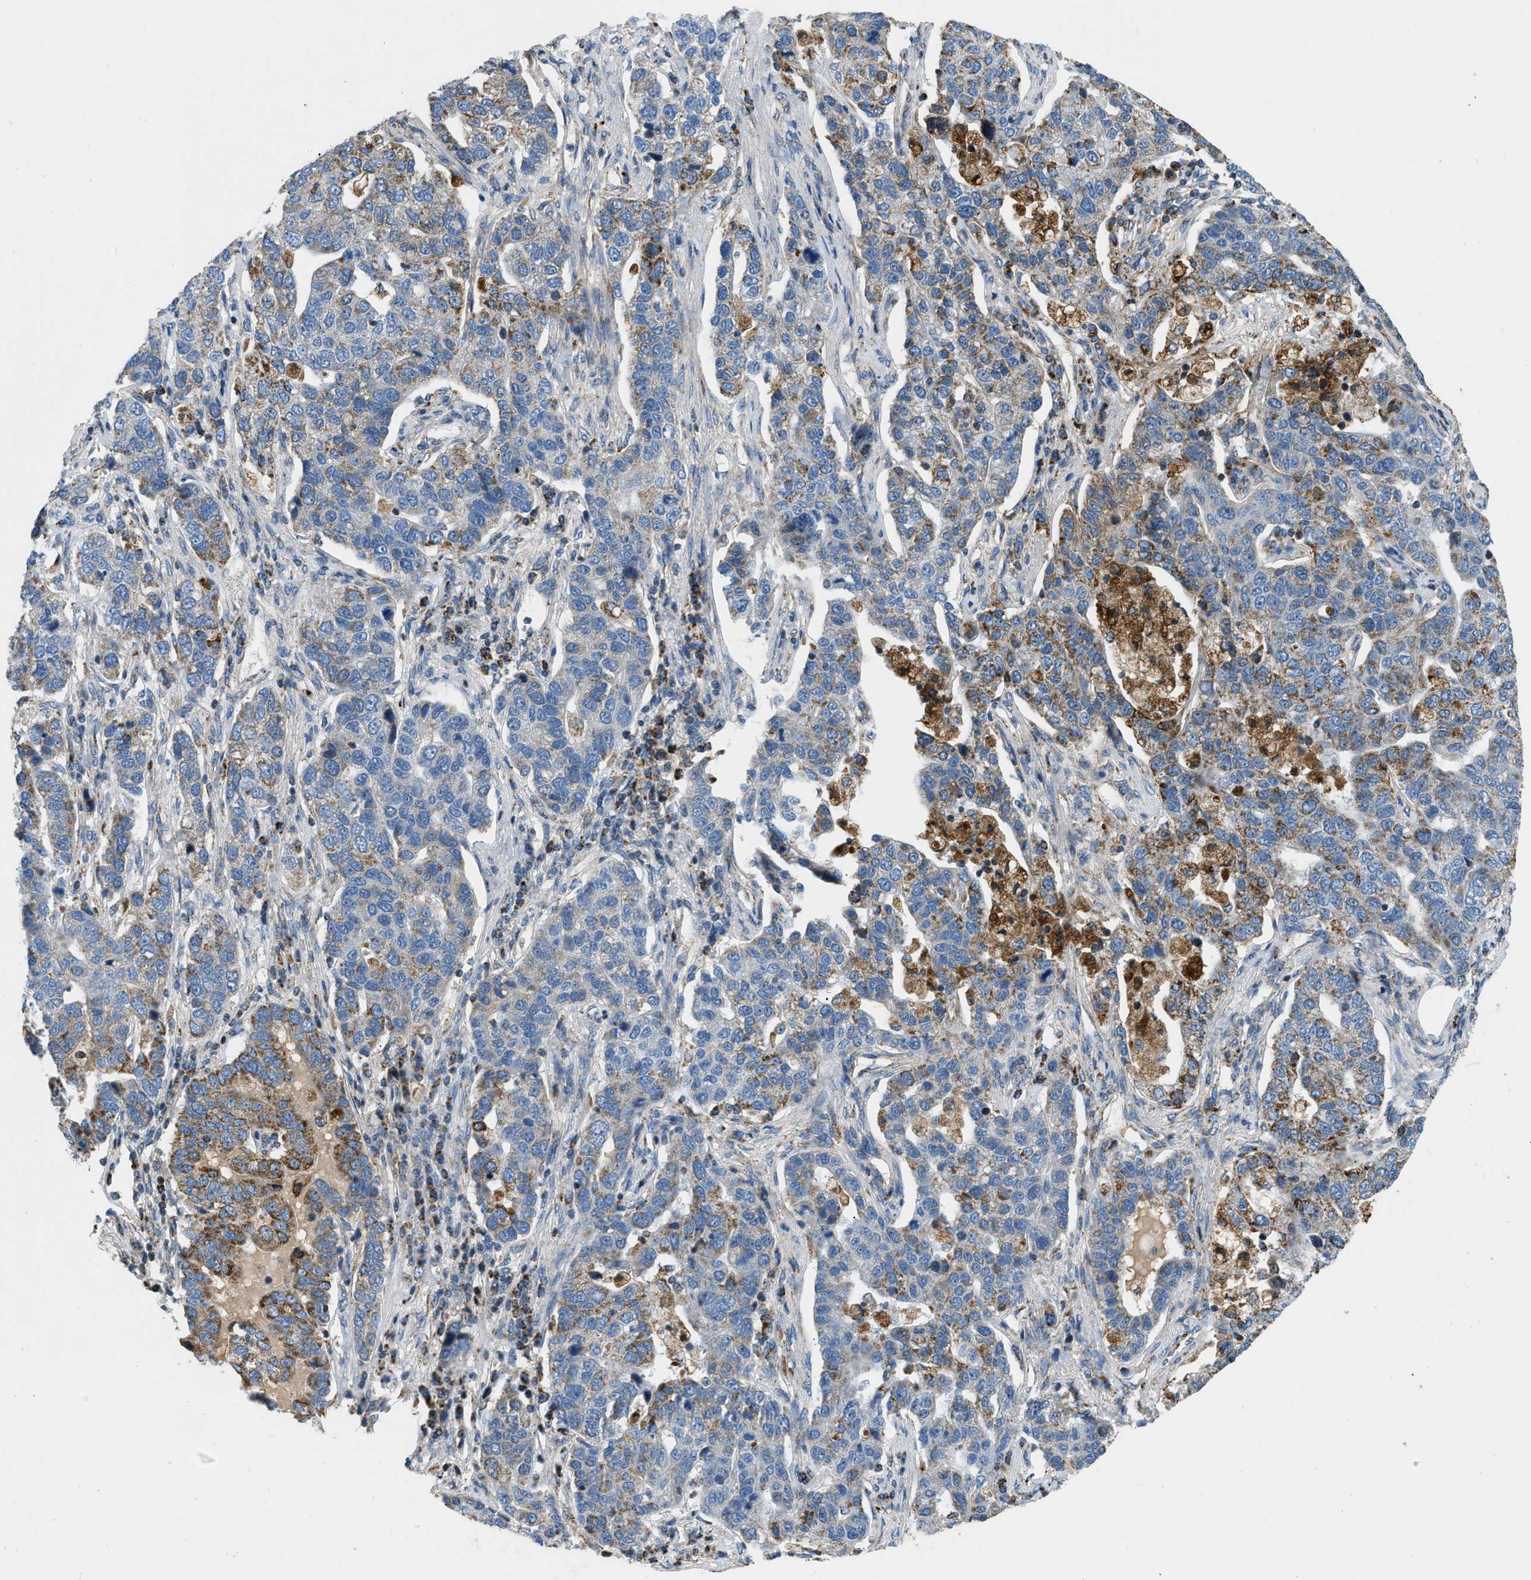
{"staining": {"intensity": "moderate", "quantity": ">75%", "location": "cytoplasmic/membranous"}, "tissue": "pancreatic cancer", "cell_type": "Tumor cells", "image_type": "cancer", "snomed": [{"axis": "morphology", "description": "Adenocarcinoma, NOS"}, {"axis": "topography", "description": "Pancreas"}], "caption": "Pancreatic cancer (adenocarcinoma) tissue exhibits moderate cytoplasmic/membranous staining in approximately >75% of tumor cells, visualized by immunohistochemistry.", "gene": "ACADVL", "patient": {"sex": "female", "age": 61}}